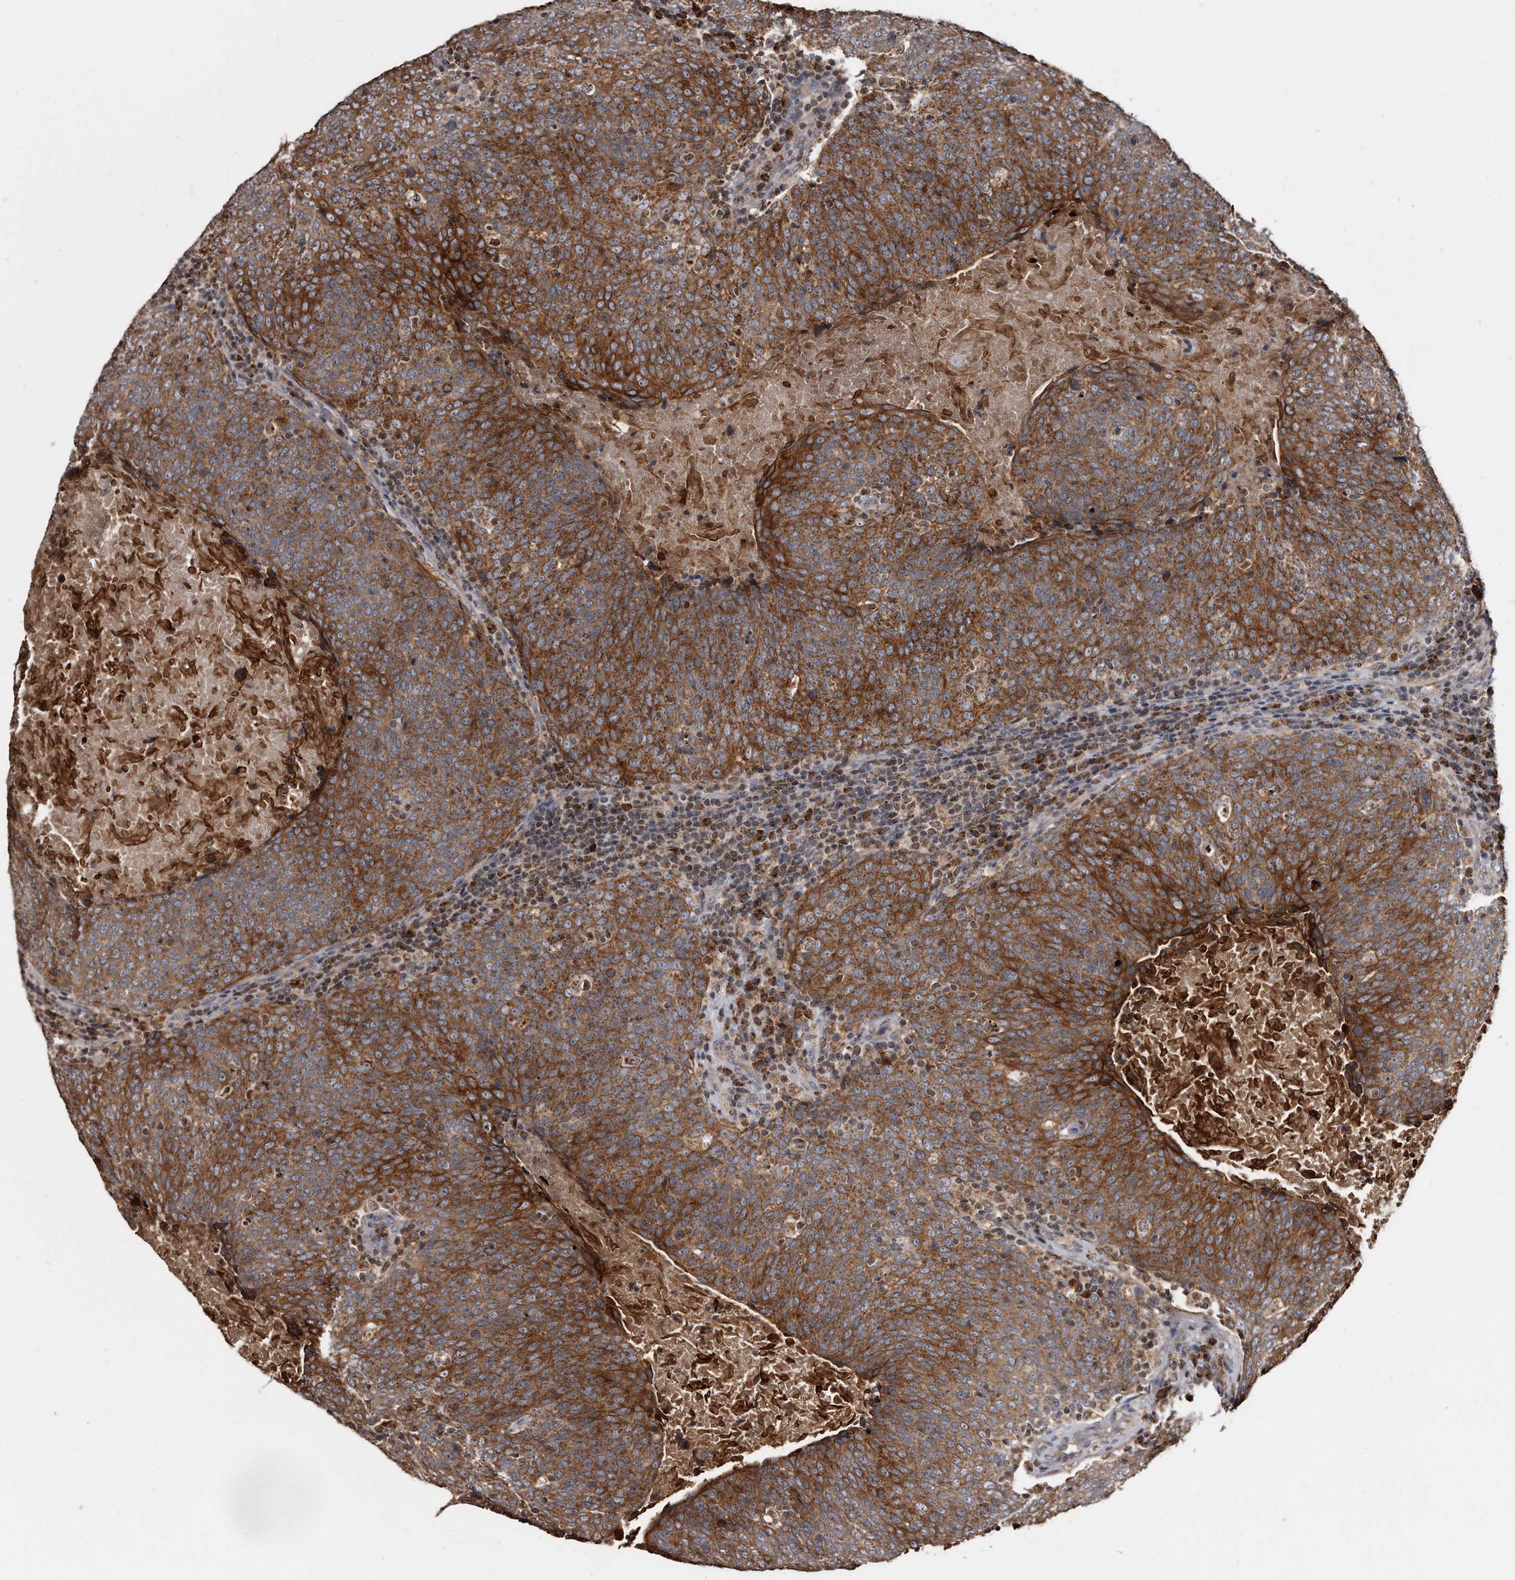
{"staining": {"intensity": "strong", "quantity": ">75%", "location": "cytoplasmic/membranous"}, "tissue": "head and neck cancer", "cell_type": "Tumor cells", "image_type": "cancer", "snomed": [{"axis": "morphology", "description": "Squamous cell carcinoma, NOS"}, {"axis": "morphology", "description": "Squamous cell carcinoma, metastatic, NOS"}, {"axis": "topography", "description": "Lymph node"}, {"axis": "topography", "description": "Head-Neck"}], "caption": "Approximately >75% of tumor cells in head and neck cancer (squamous cell carcinoma) reveal strong cytoplasmic/membranous protein expression as visualized by brown immunohistochemical staining.", "gene": "FAM136A", "patient": {"sex": "male", "age": 62}}